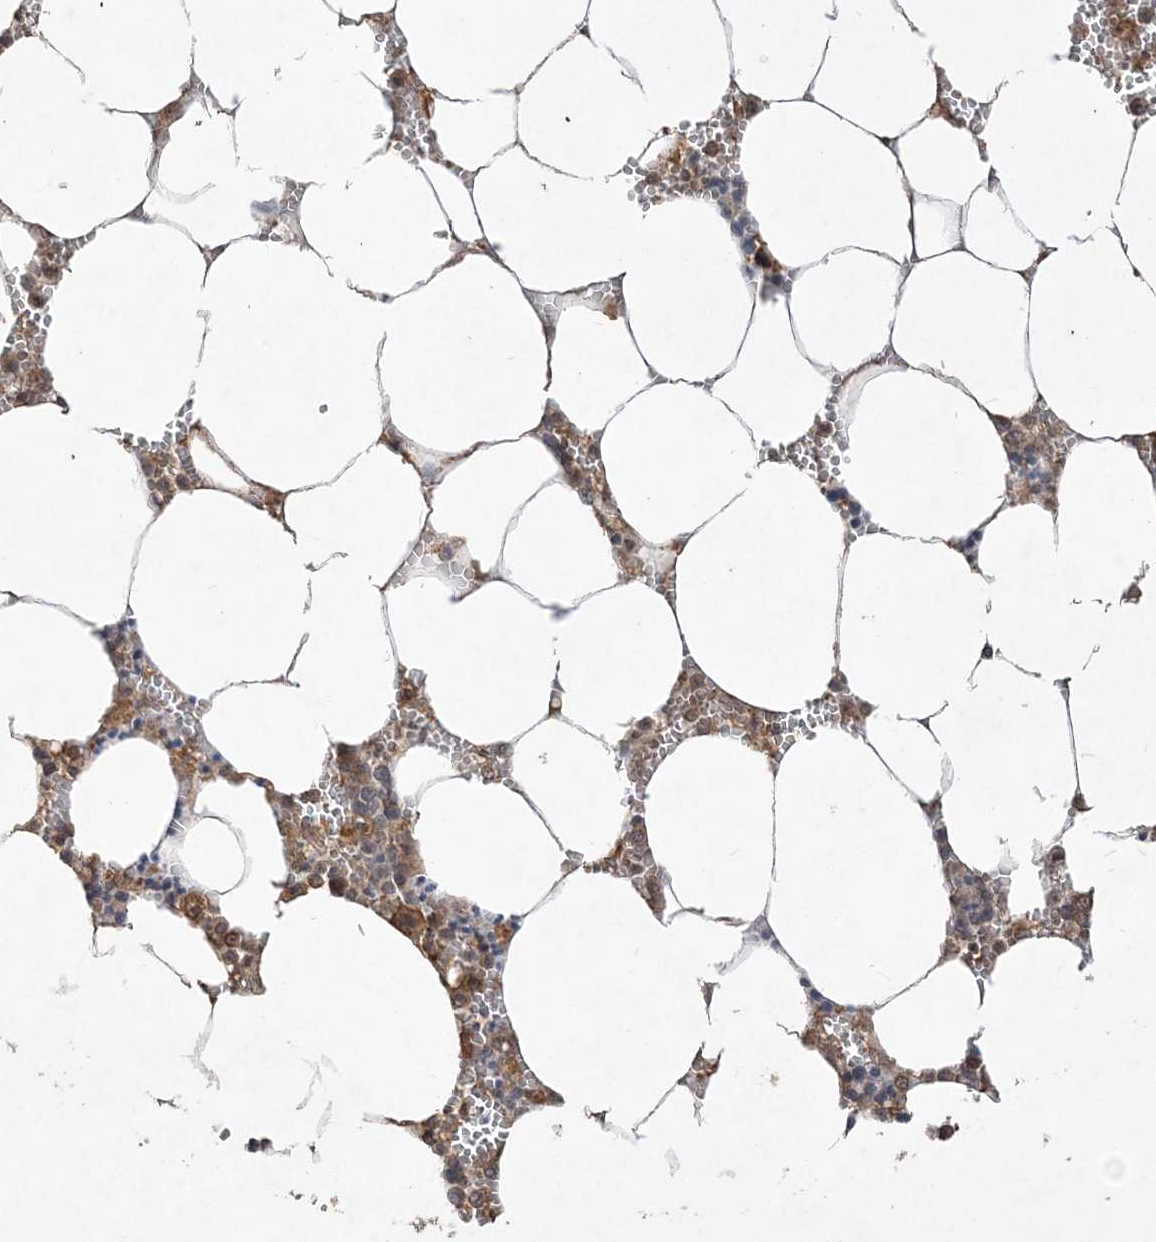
{"staining": {"intensity": "moderate", "quantity": "25%-75%", "location": "cytoplasmic/membranous,nuclear"}, "tissue": "bone marrow", "cell_type": "Hematopoietic cells", "image_type": "normal", "snomed": [{"axis": "morphology", "description": "Normal tissue, NOS"}, {"axis": "topography", "description": "Bone marrow"}], "caption": "Immunohistochemistry image of unremarkable human bone marrow stained for a protein (brown), which shows medium levels of moderate cytoplasmic/membranous,nuclear expression in about 25%-75% of hematopoietic cells.", "gene": "EHHADH", "patient": {"sex": "male", "age": 70}}